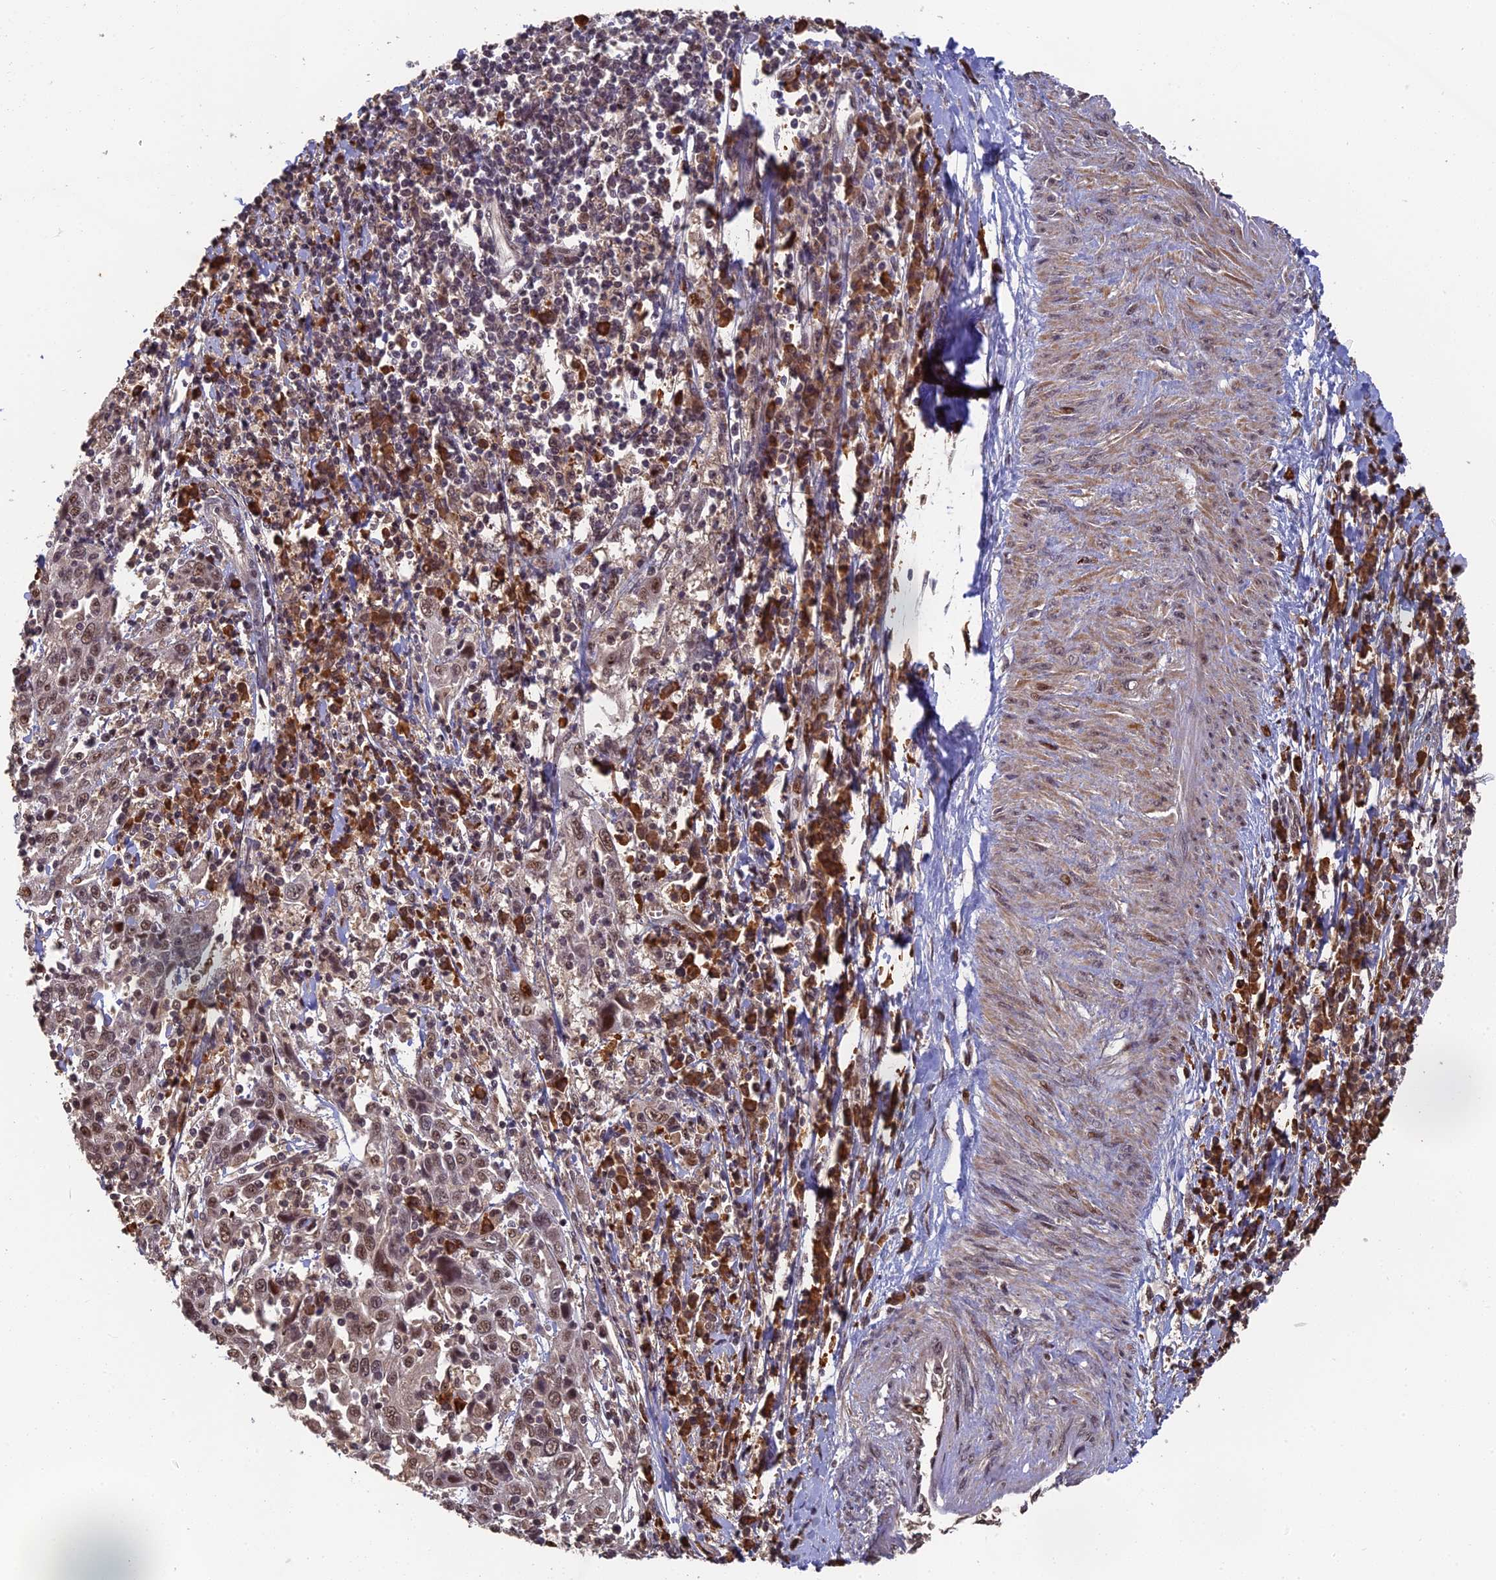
{"staining": {"intensity": "moderate", "quantity": ">75%", "location": "nuclear"}, "tissue": "cervical cancer", "cell_type": "Tumor cells", "image_type": "cancer", "snomed": [{"axis": "morphology", "description": "Squamous cell carcinoma, NOS"}, {"axis": "topography", "description": "Cervix"}], "caption": "Immunohistochemistry (IHC) image of neoplastic tissue: cervical squamous cell carcinoma stained using immunohistochemistry (IHC) displays medium levels of moderate protein expression localized specifically in the nuclear of tumor cells, appearing as a nuclear brown color.", "gene": "OSBPL1A", "patient": {"sex": "female", "age": 46}}